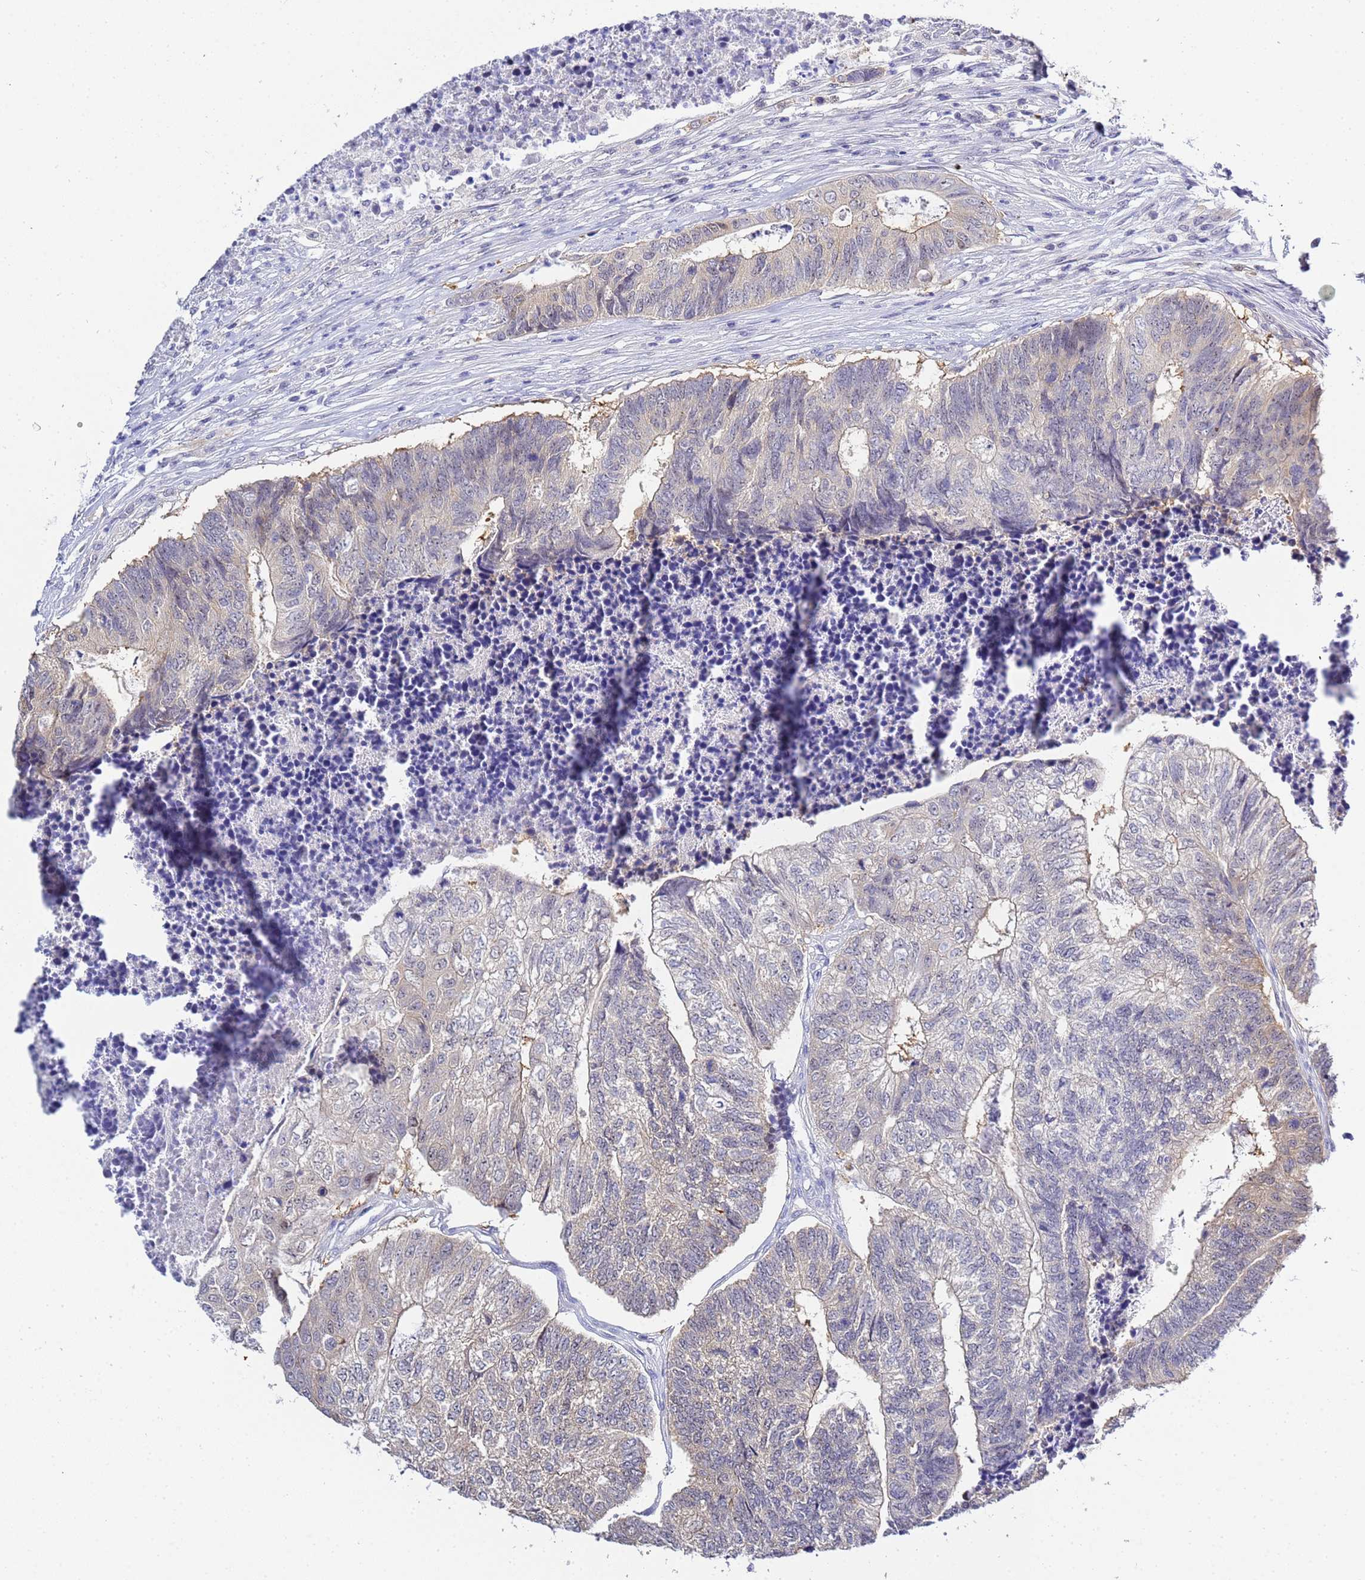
{"staining": {"intensity": "weak", "quantity": "<25%", "location": "cytoplasmic/membranous"}, "tissue": "colorectal cancer", "cell_type": "Tumor cells", "image_type": "cancer", "snomed": [{"axis": "morphology", "description": "Adenocarcinoma, NOS"}, {"axis": "topography", "description": "Colon"}], "caption": "Tumor cells are negative for brown protein staining in adenocarcinoma (colorectal).", "gene": "ACTL6B", "patient": {"sex": "female", "age": 67}}